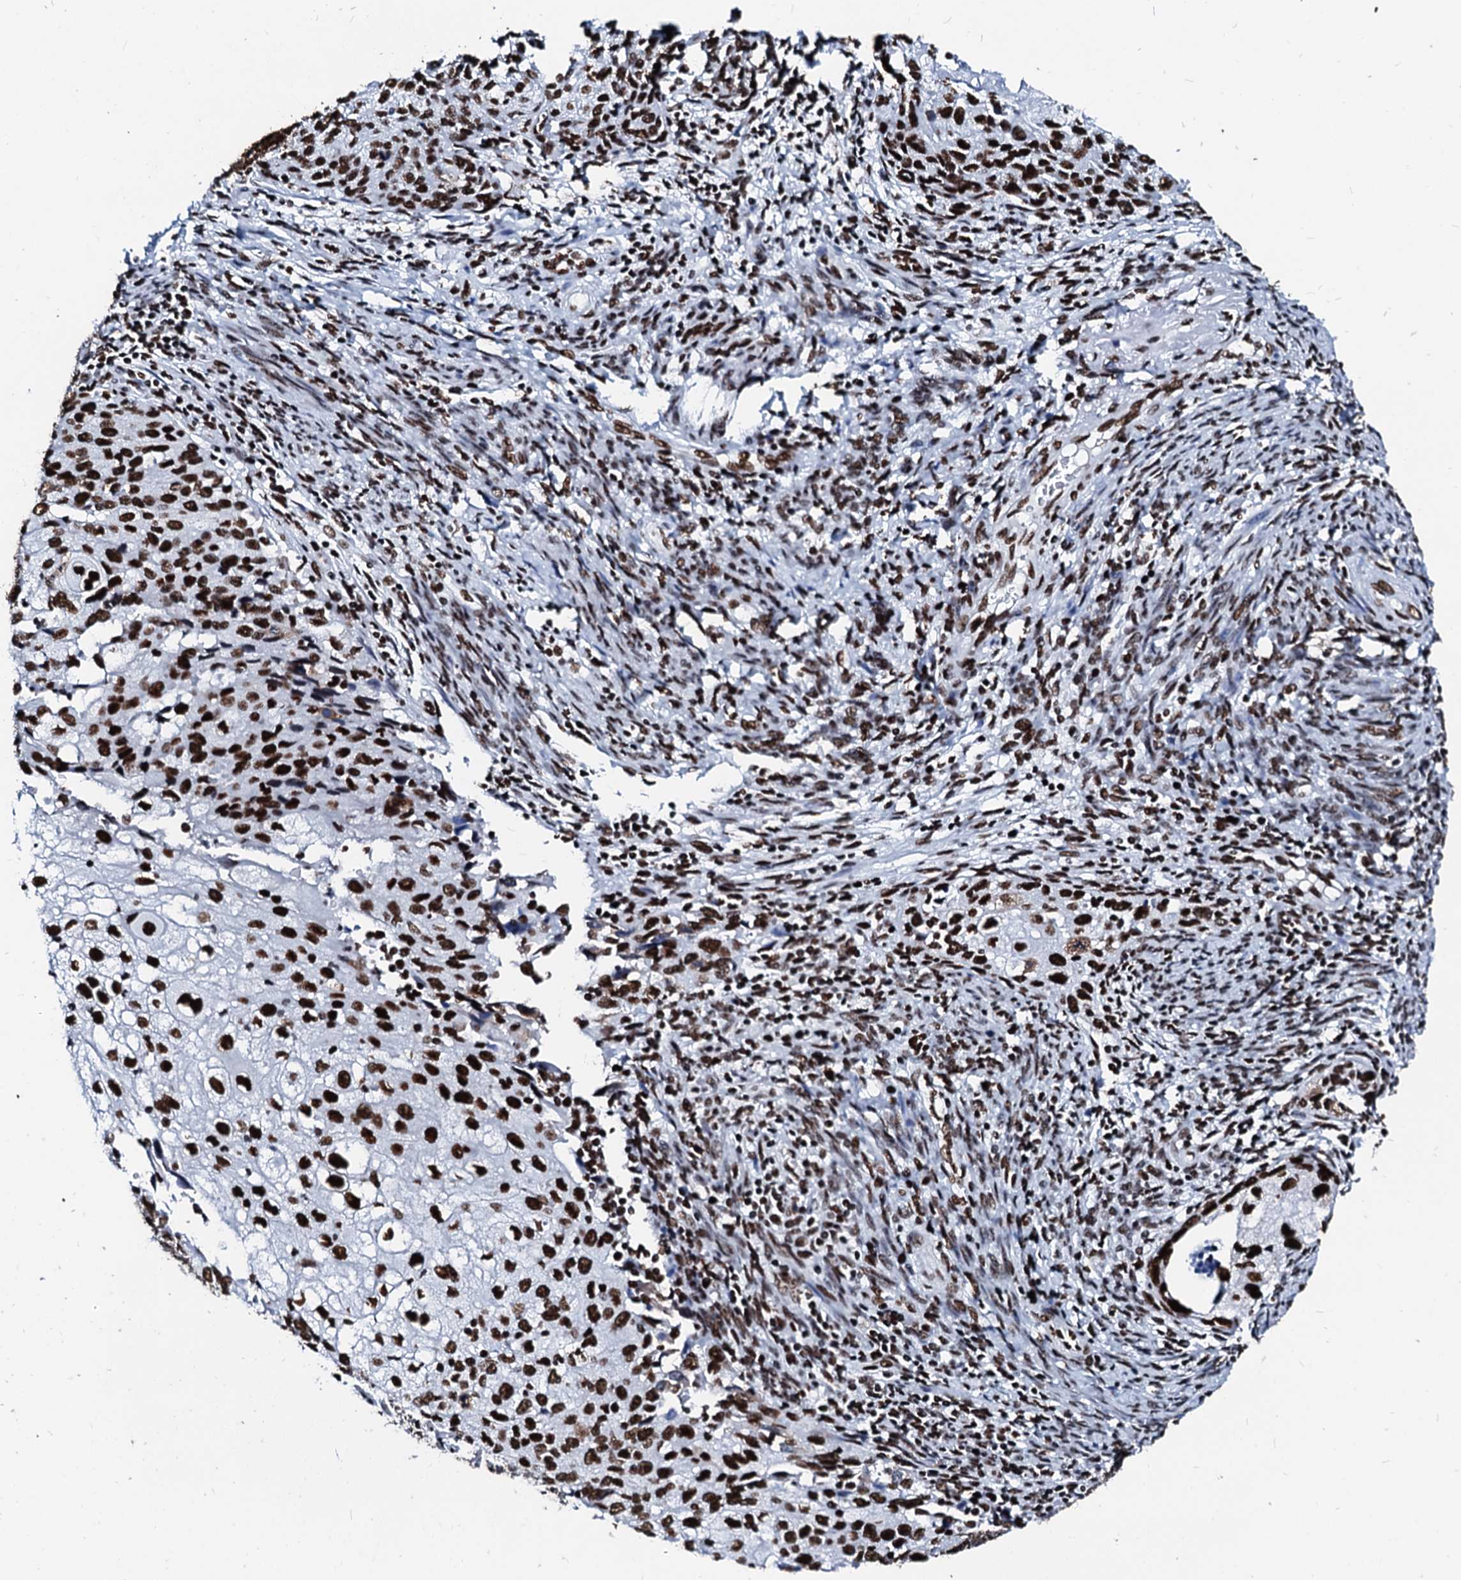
{"staining": {"intensity": "strong", "quantity": ">75%", "location": "nuclear"}, "tissue": "cervical cancer", "cell_type": "Tumor cells", "image_type": "cancer", "snomed": [{"axis": "morphology", "description": "Squamous cell carcinoma, NOS"}, {"axis": "topography", "description": "Cervix"}], "caption": "Cervical cancer (squamous cell carcinoma) stained with DAB (3,3'-diaminobenzidine) immunohistochemistry shows high levels of strong nuclear staining in about >75% of tumor cells.", "gene": "RALY", "patient": {"sex": "female", "age": 67}}